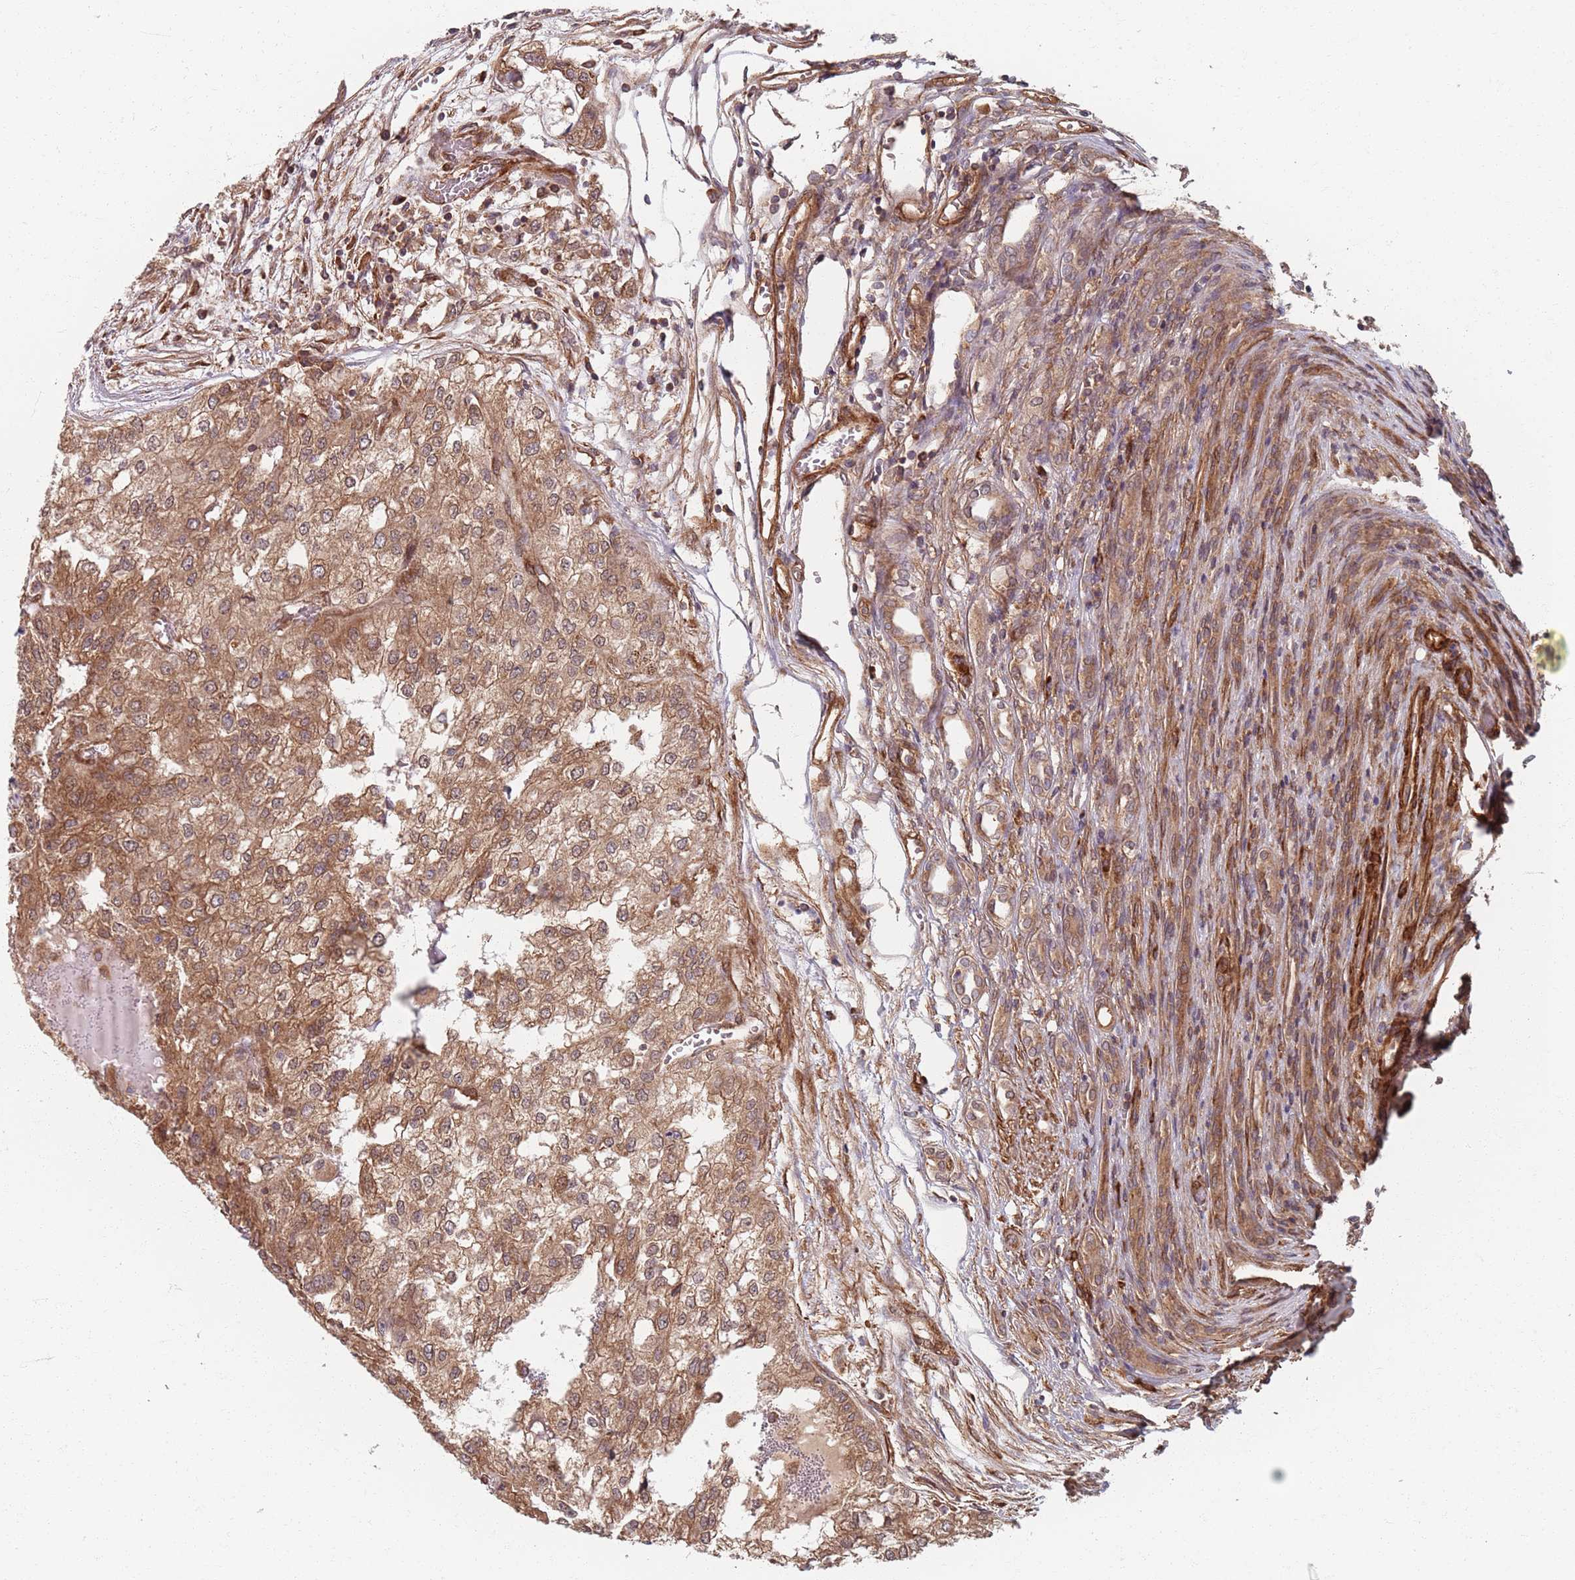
{"staining": {"intensity": "moderate", "quantity": ">75%", "location": "cytoplasmic/membranous"}, "tissue": "renal cancer", "cell_type": "Tumor cells", "image_type": "cancer", "snomed": [{"axis": "morphology", "description": "Adenocarcinoma, NOS"}, {"axis": "topography", "description": "Kidney"}], "caption": "A brown stain labels moderate cytoplasmic/membranous staining of a protein in adenocarcinoma (renal) tumor cells. (DAB (3,3'-diaminobenzidine) = brown stain, brightfield microscopy at high magnification).", "gene": "NOTCH3", "patient": {"sex": "female", "age": 54}}